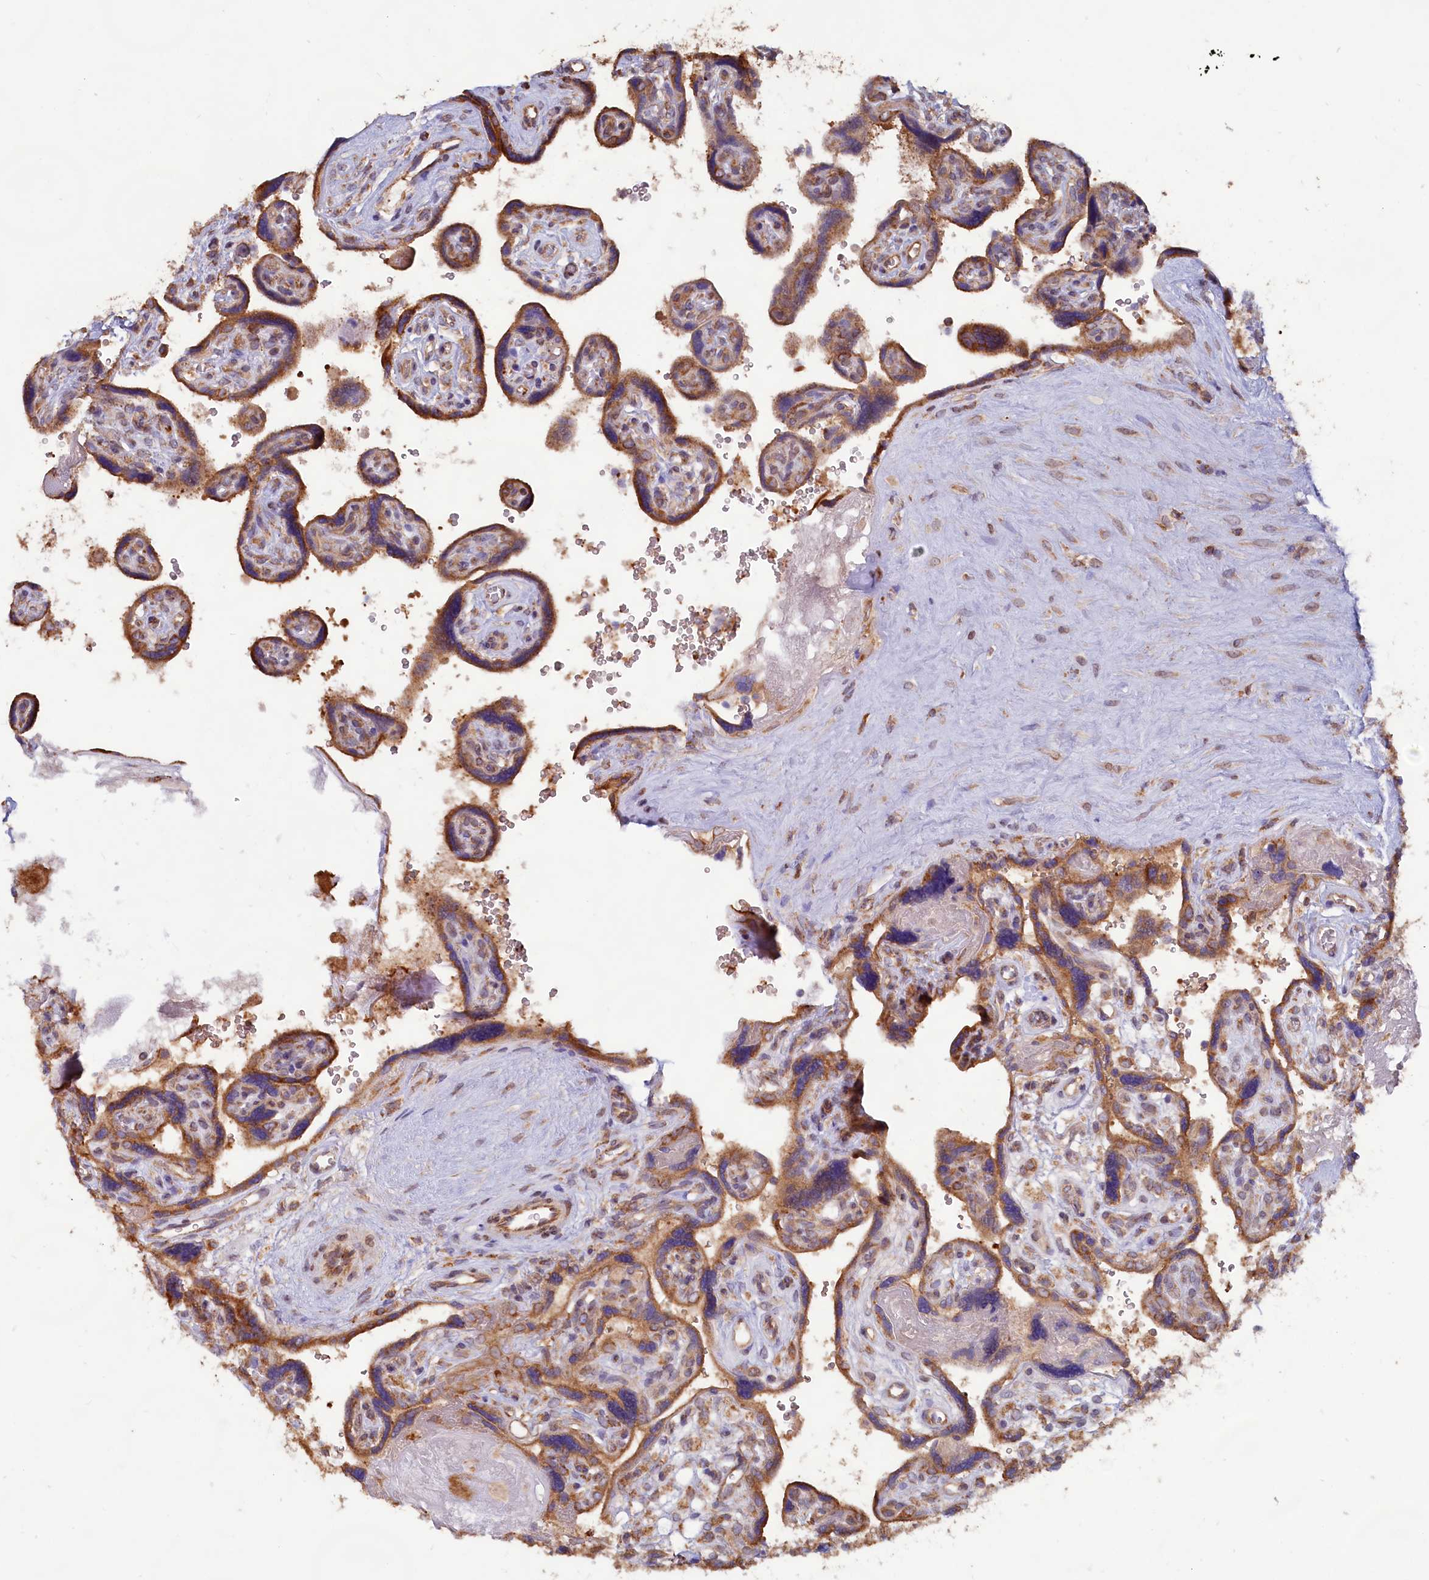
{"staining": {"intensity": "strong", "quantity": ">75%", "location": "cytoplasmic/membranous"}, "tissue": "placenta", "cell_type": "Trophoblastic cells", "image_type": "normal", "snomed": [{"axis": "morphology", "description": "Normal tissue, NOS"}, {"axis": "topography", "description": "Placenta"}], "caption": "Benign placenta exhibits strong cytoplasmic/membranous positivity in about >75% of trophoblastic cells, visualized by immunohistochemistry. (DAB (3,3'-diaminobenzidine) IHC, brown staining for protein, blue staining for nuclei).", "gene": "TBC1D19", "patient": {"sex": "female", "age": 39}}